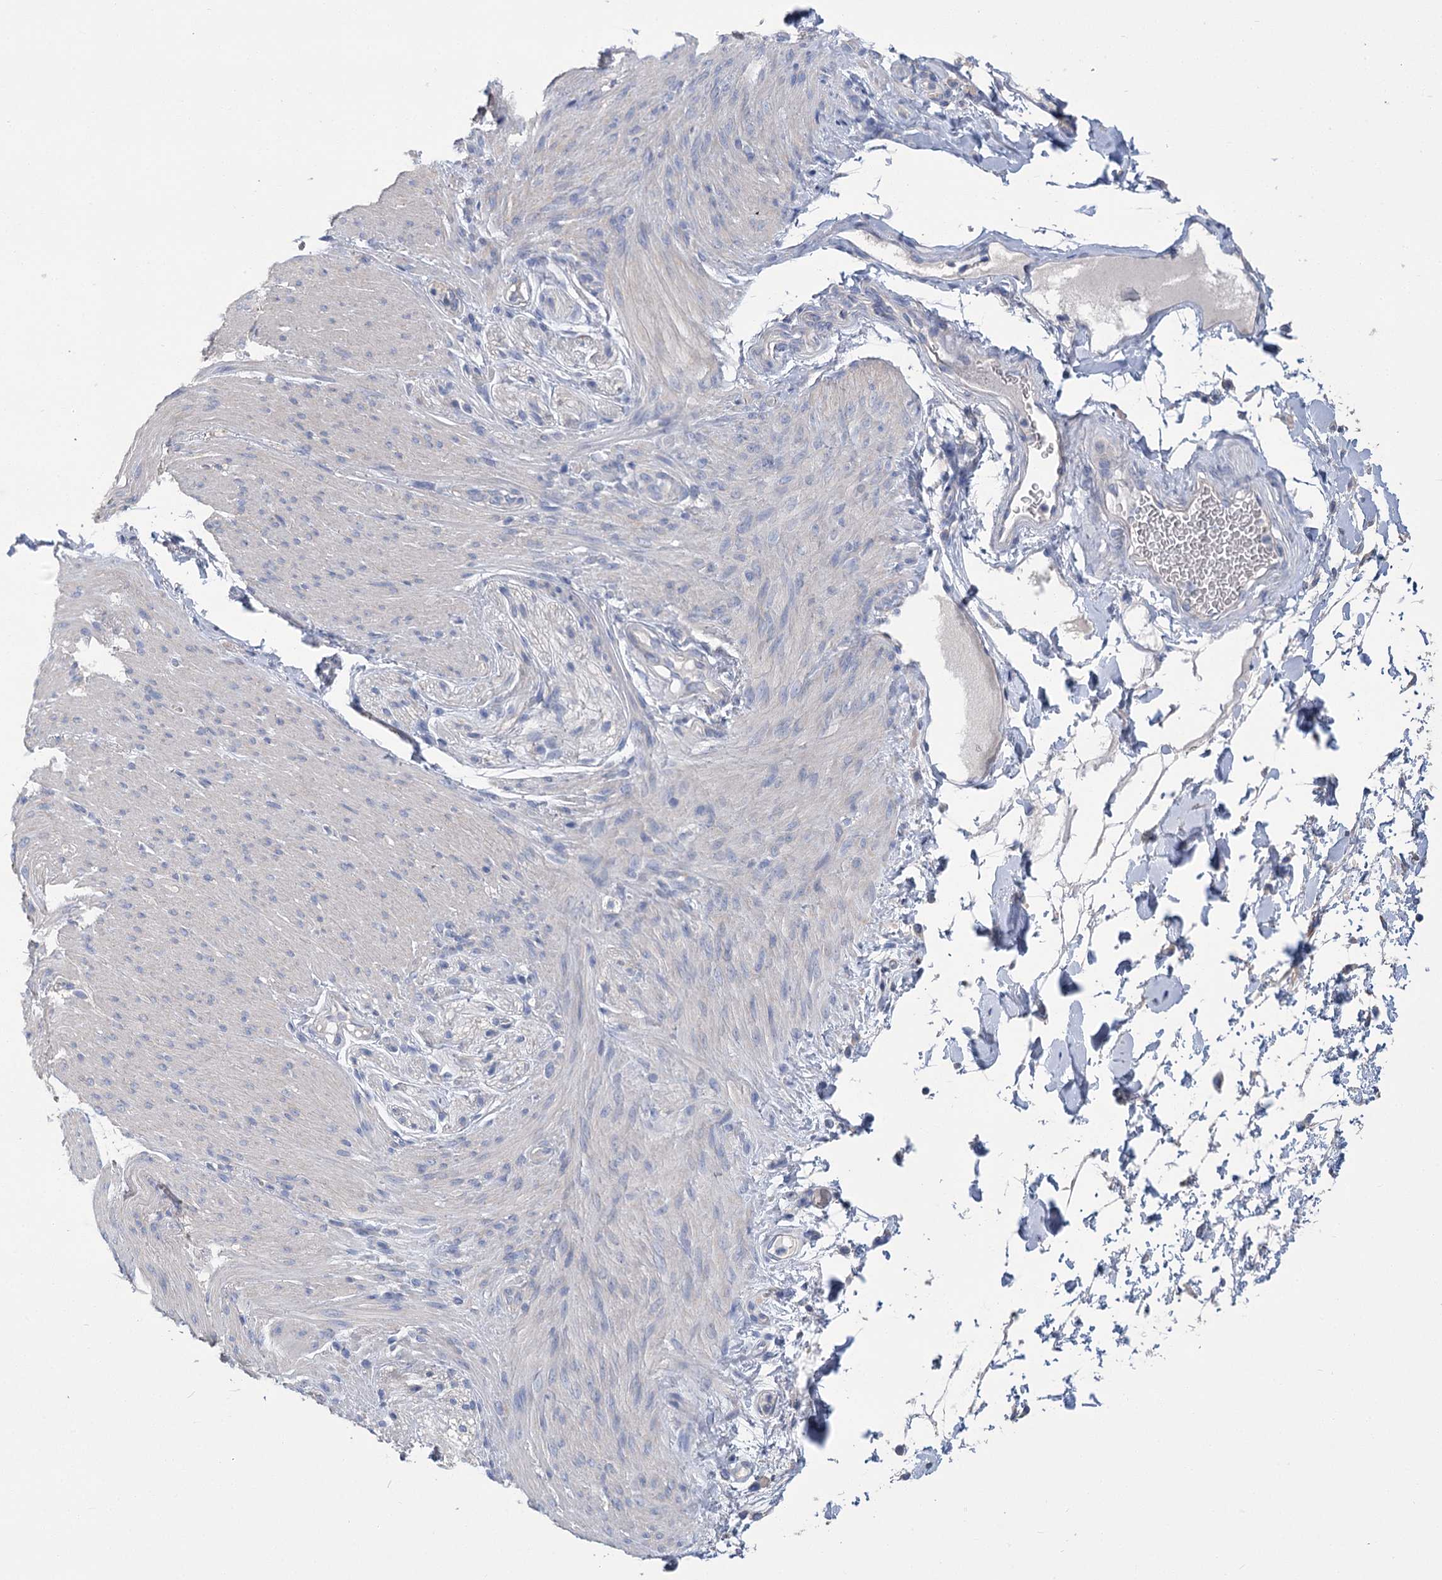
{"staining": {"intensity": "negative", "quantity": "none", "location": "none"}, "tissue": "adipose tissue", "cell_type": "Adipocytes", "image_type": "normal", "snomed": [{"axis": "morphology", "description": "Normal tissue, NOS"}, {"axis": "topography", "description": "Colon"}, {"axis": "topography", "description": "Peripheral nerve tissue"}], "caption": "Photomicrograph shows no significant protein expression in adipocytes of unremarkable adipose tissue. Brightfield microscopy of immunohistochemistry (IHC) stained with DAB (3,3'-diaminobenzidine) (brown) and hematoxylin (blue), captured at high magnification.", "gene": "SLC9A3", "patient": {"sex": "female", "age": 61}}